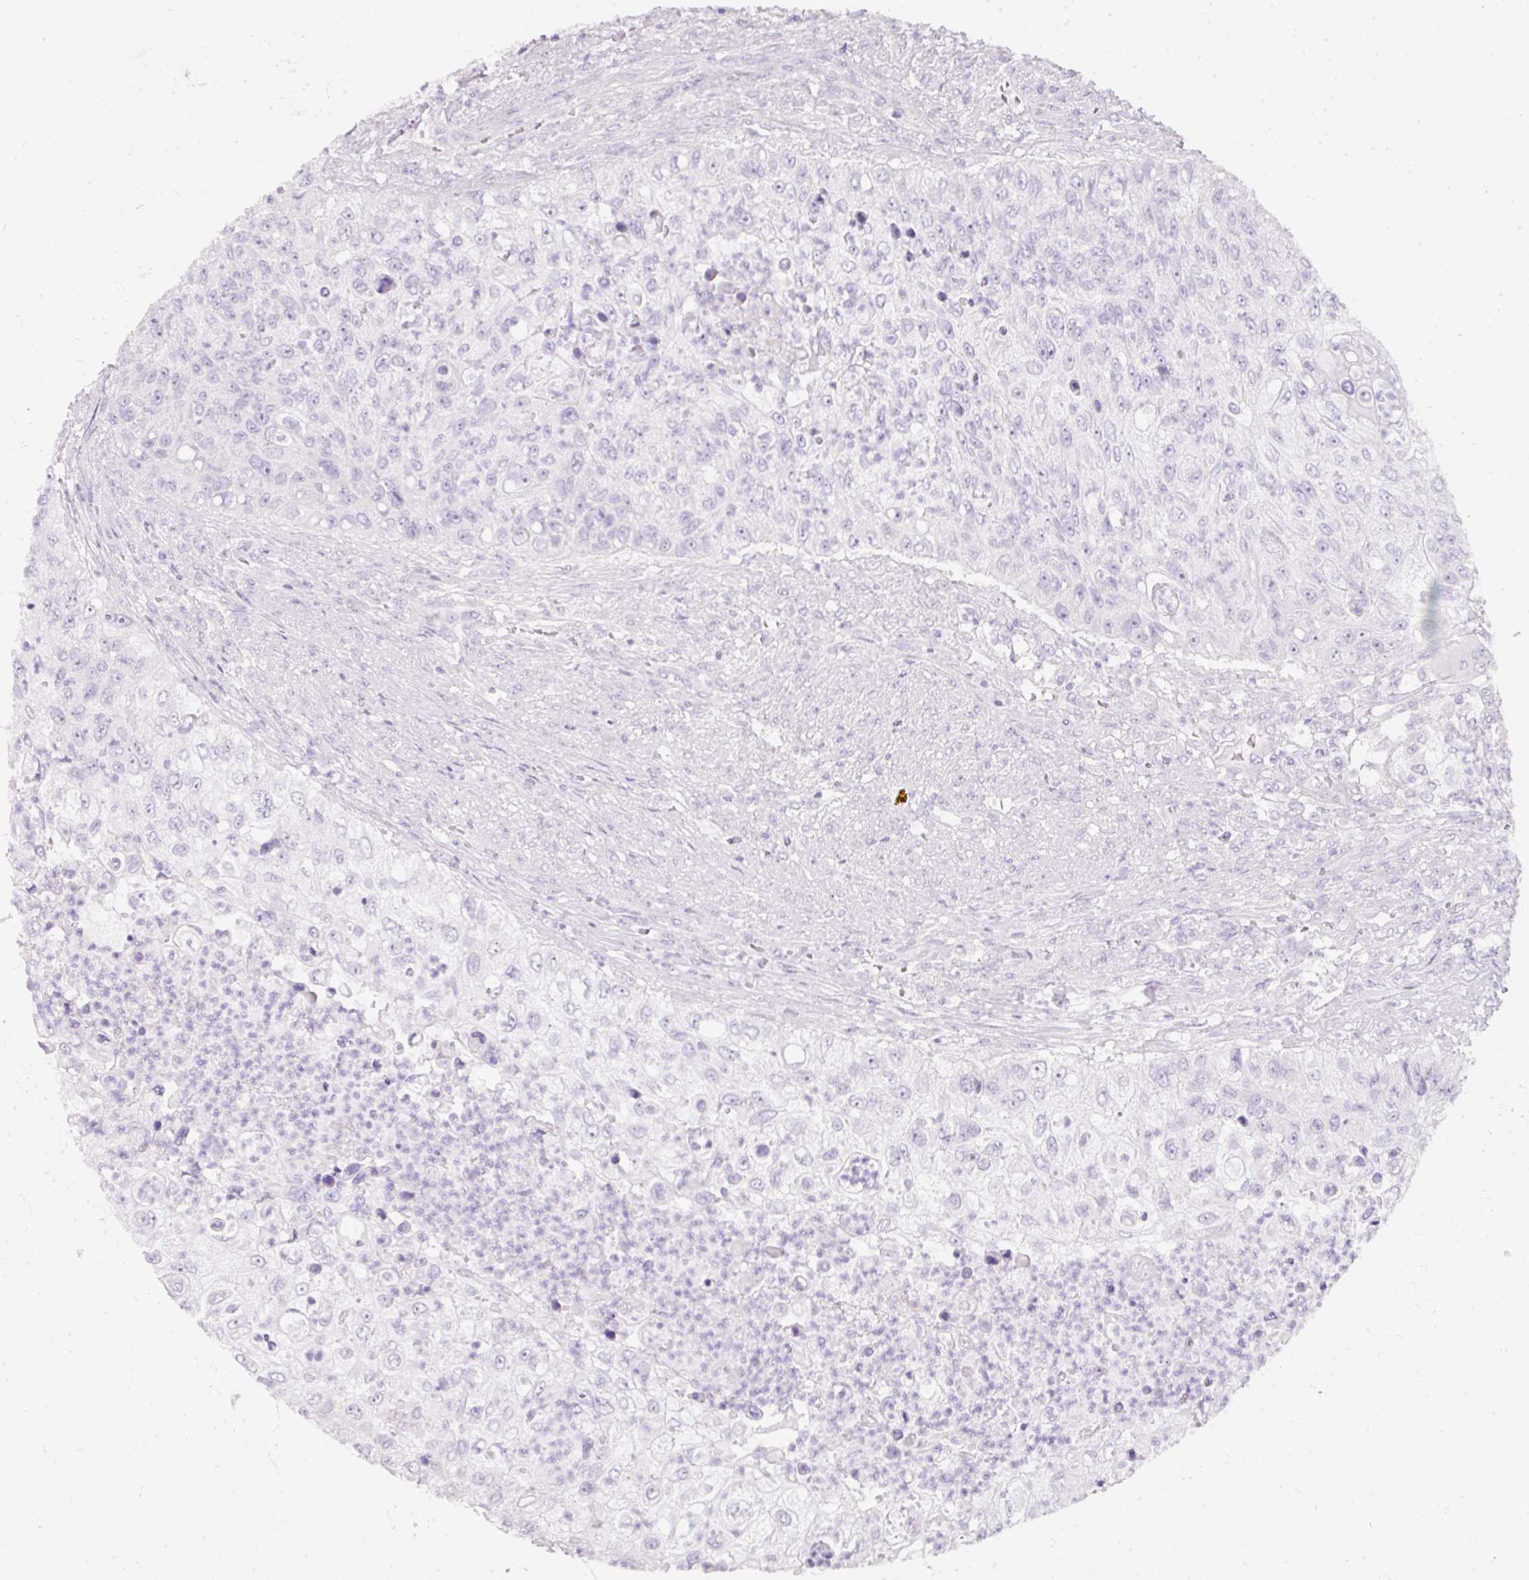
{"staining": {"intensity": "negative", "quantity": "none", "location": "none"}, "tissue": "urothelial cancer", "cell_type": "Tumor cells", "image_type": "cancer", "snomed": [{"axis": "morphology", "description": "Urothelial carcinoma, High grade"}, {"axis": "topography", "description": "Urinary bladder"}], "caption": "Immunohistochemical staining of high-grade urothelial carcinoma demonstrates no significant staining in tumor cells.", "gene": "SLC2A2", "patient": {"sex": "female", "age": 60}}